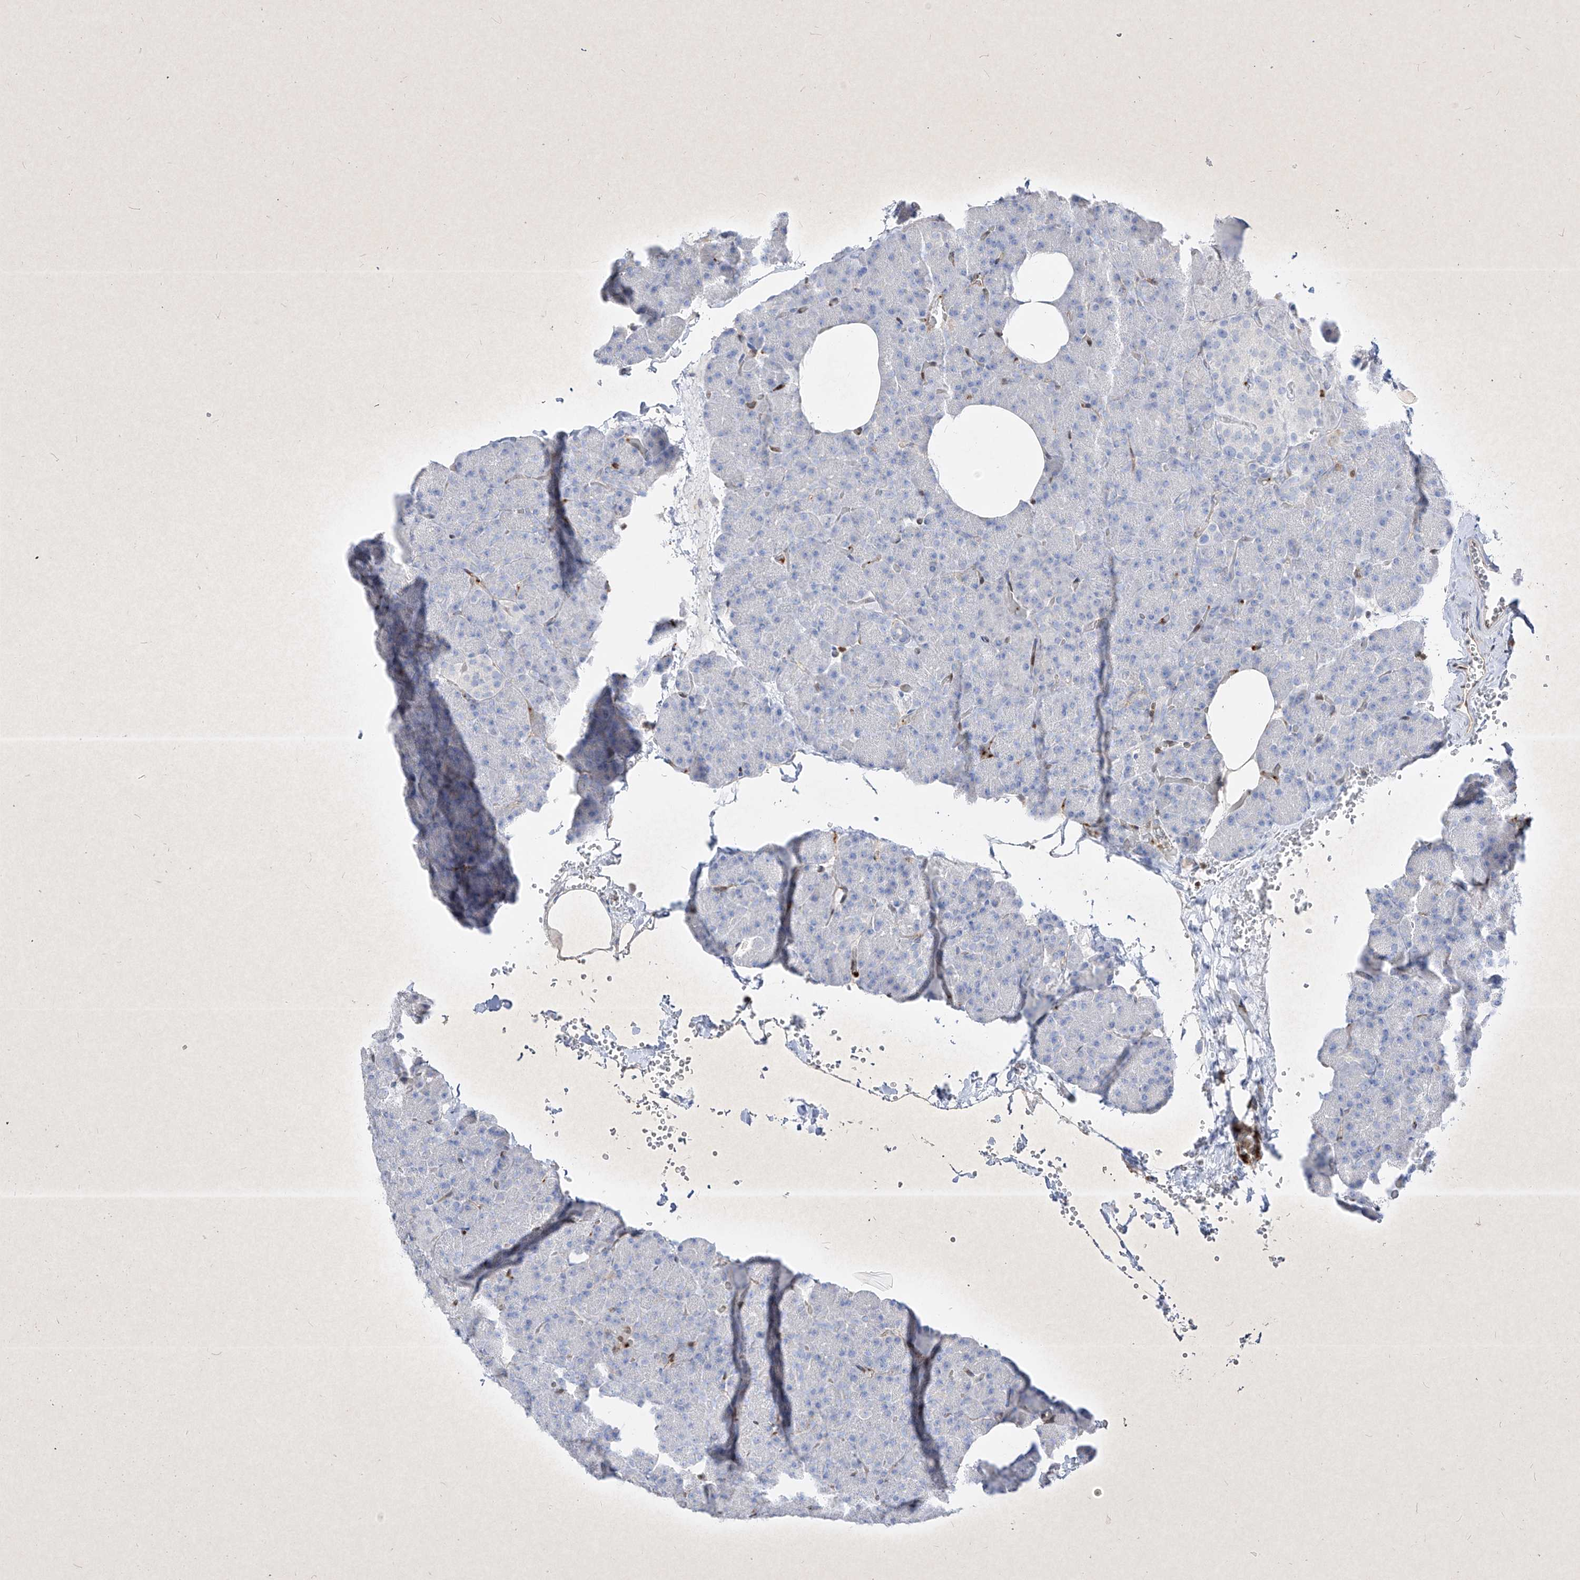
{"staining": {"intensity": "moderate", "quantity": "<25%", "location": "cytoplasmic/membranous,nuclear"}, "tissue": "pancreas", "cell_type": "Exocrine glandular cells", "image_type": "normal", "snomed": [{"axis": "morphology", "description": "Normal tissue, NOS"}, {"axis": "morphology", "description": "Carcinoid, malignant, NOS"}, {"axis": "topography", "description": "Pancreas"}], "caption": "A photomicrograph of pancreas stained for a protein exhibits moderate cytoplasmic/membranous,nuclear brown staining in exocrine glandular cells. Ihc stains the protein of interest in brown and the nuclei are stained blue.", "gene": "PSMB10", "patient": {"sex": "female", "age": 35}}